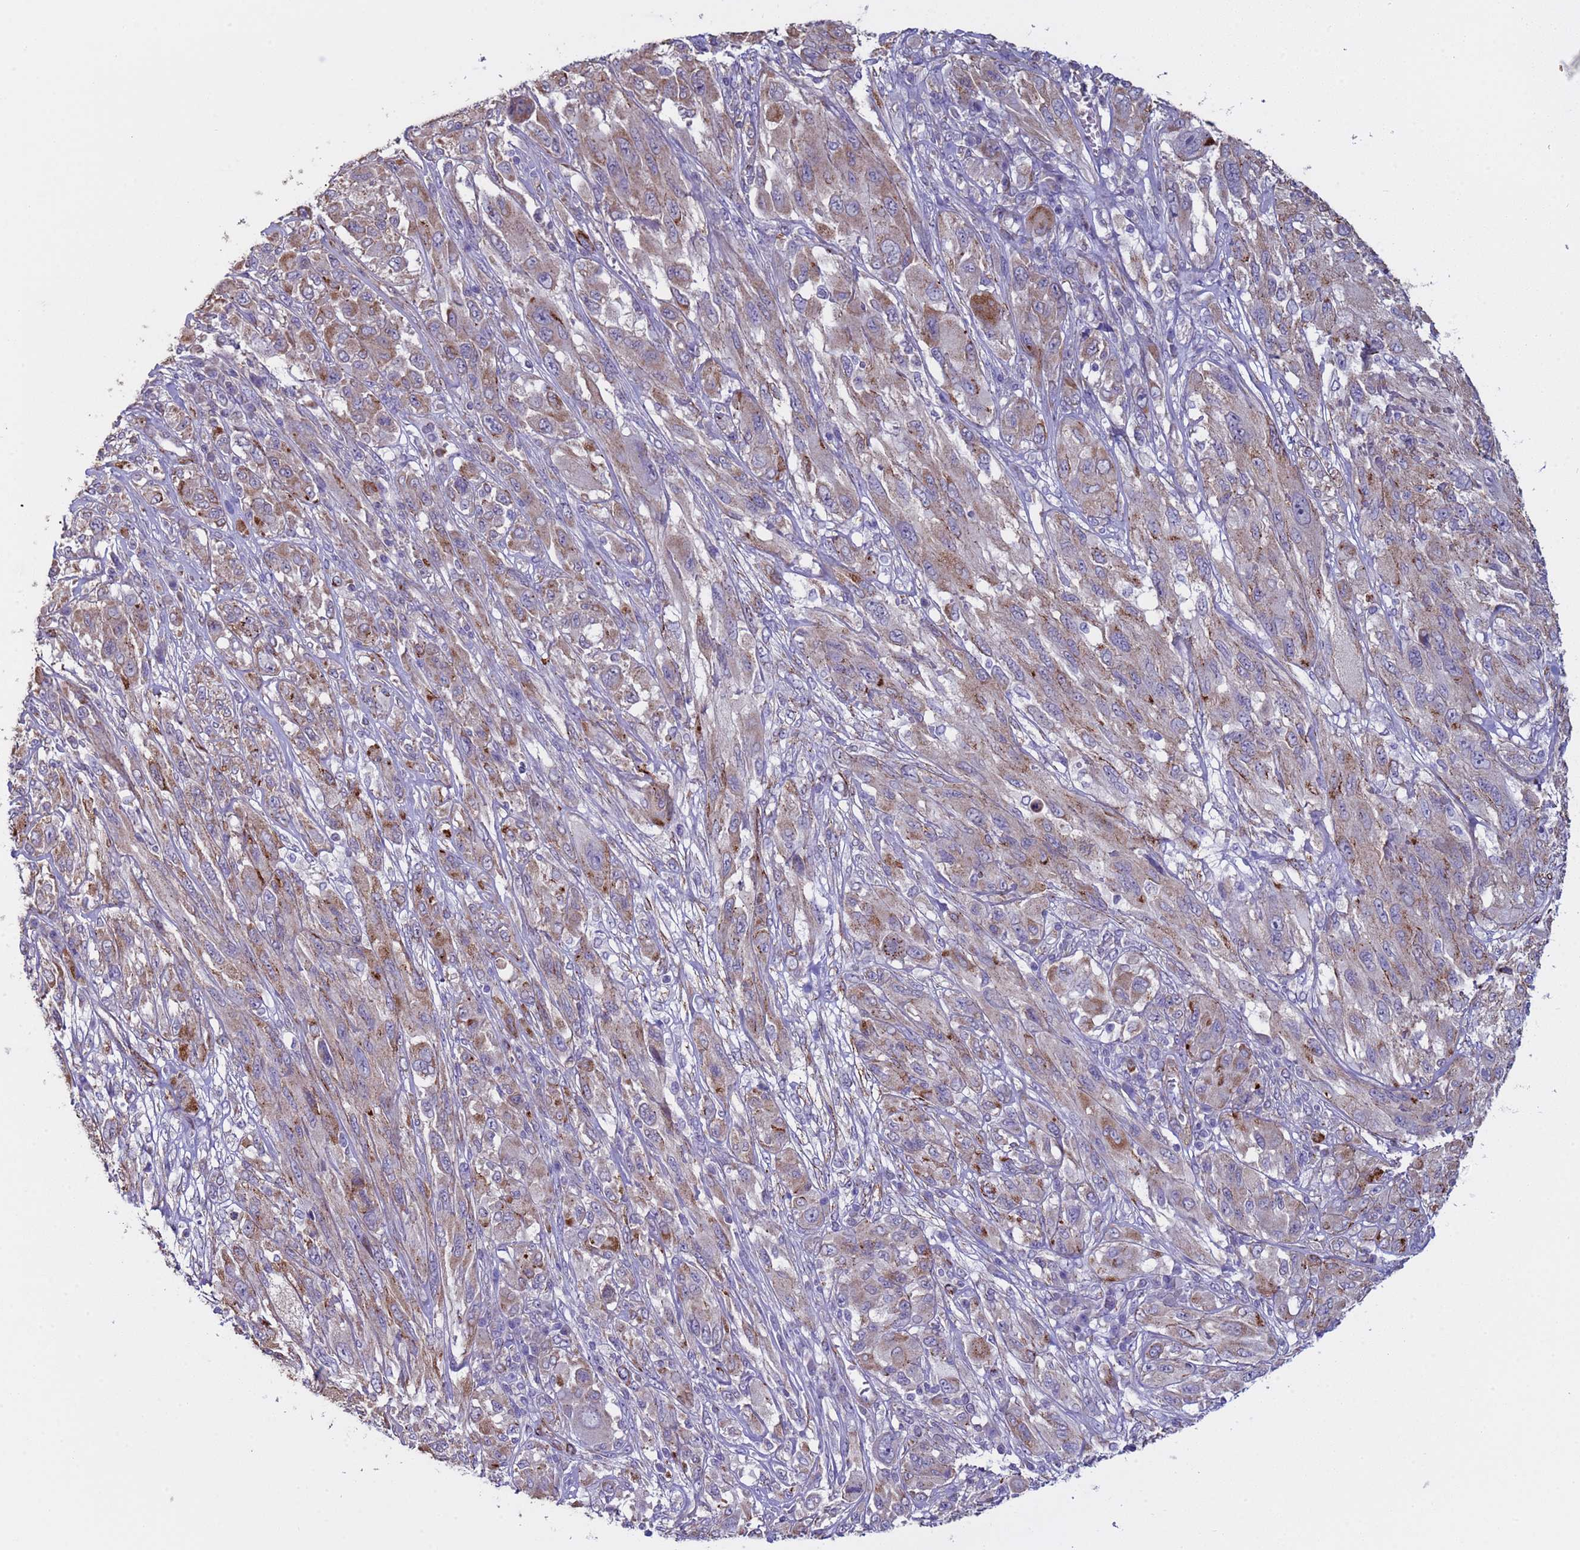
{"staining": {"intensity": "moderate", "quantity": "<25%", "location": "cytoplasmic/membranous"}, "tissue": "melanoma", "cell_type": "Tumor cells", "image_type": "cancer", "snomed": [{"axis": "morphology", "description": "Malignant melanoma, NOS"}, {"axis": "topography", "description": "Skin"}], "caption": "Immunohistochemistry (DAB) staining of melanoma demonstrates moderate cytoplasmic/membranous protein staining in about <25% of tumor cells.", "gene": "GASK1A", "patient": {"sex": "female", "age": 91}}